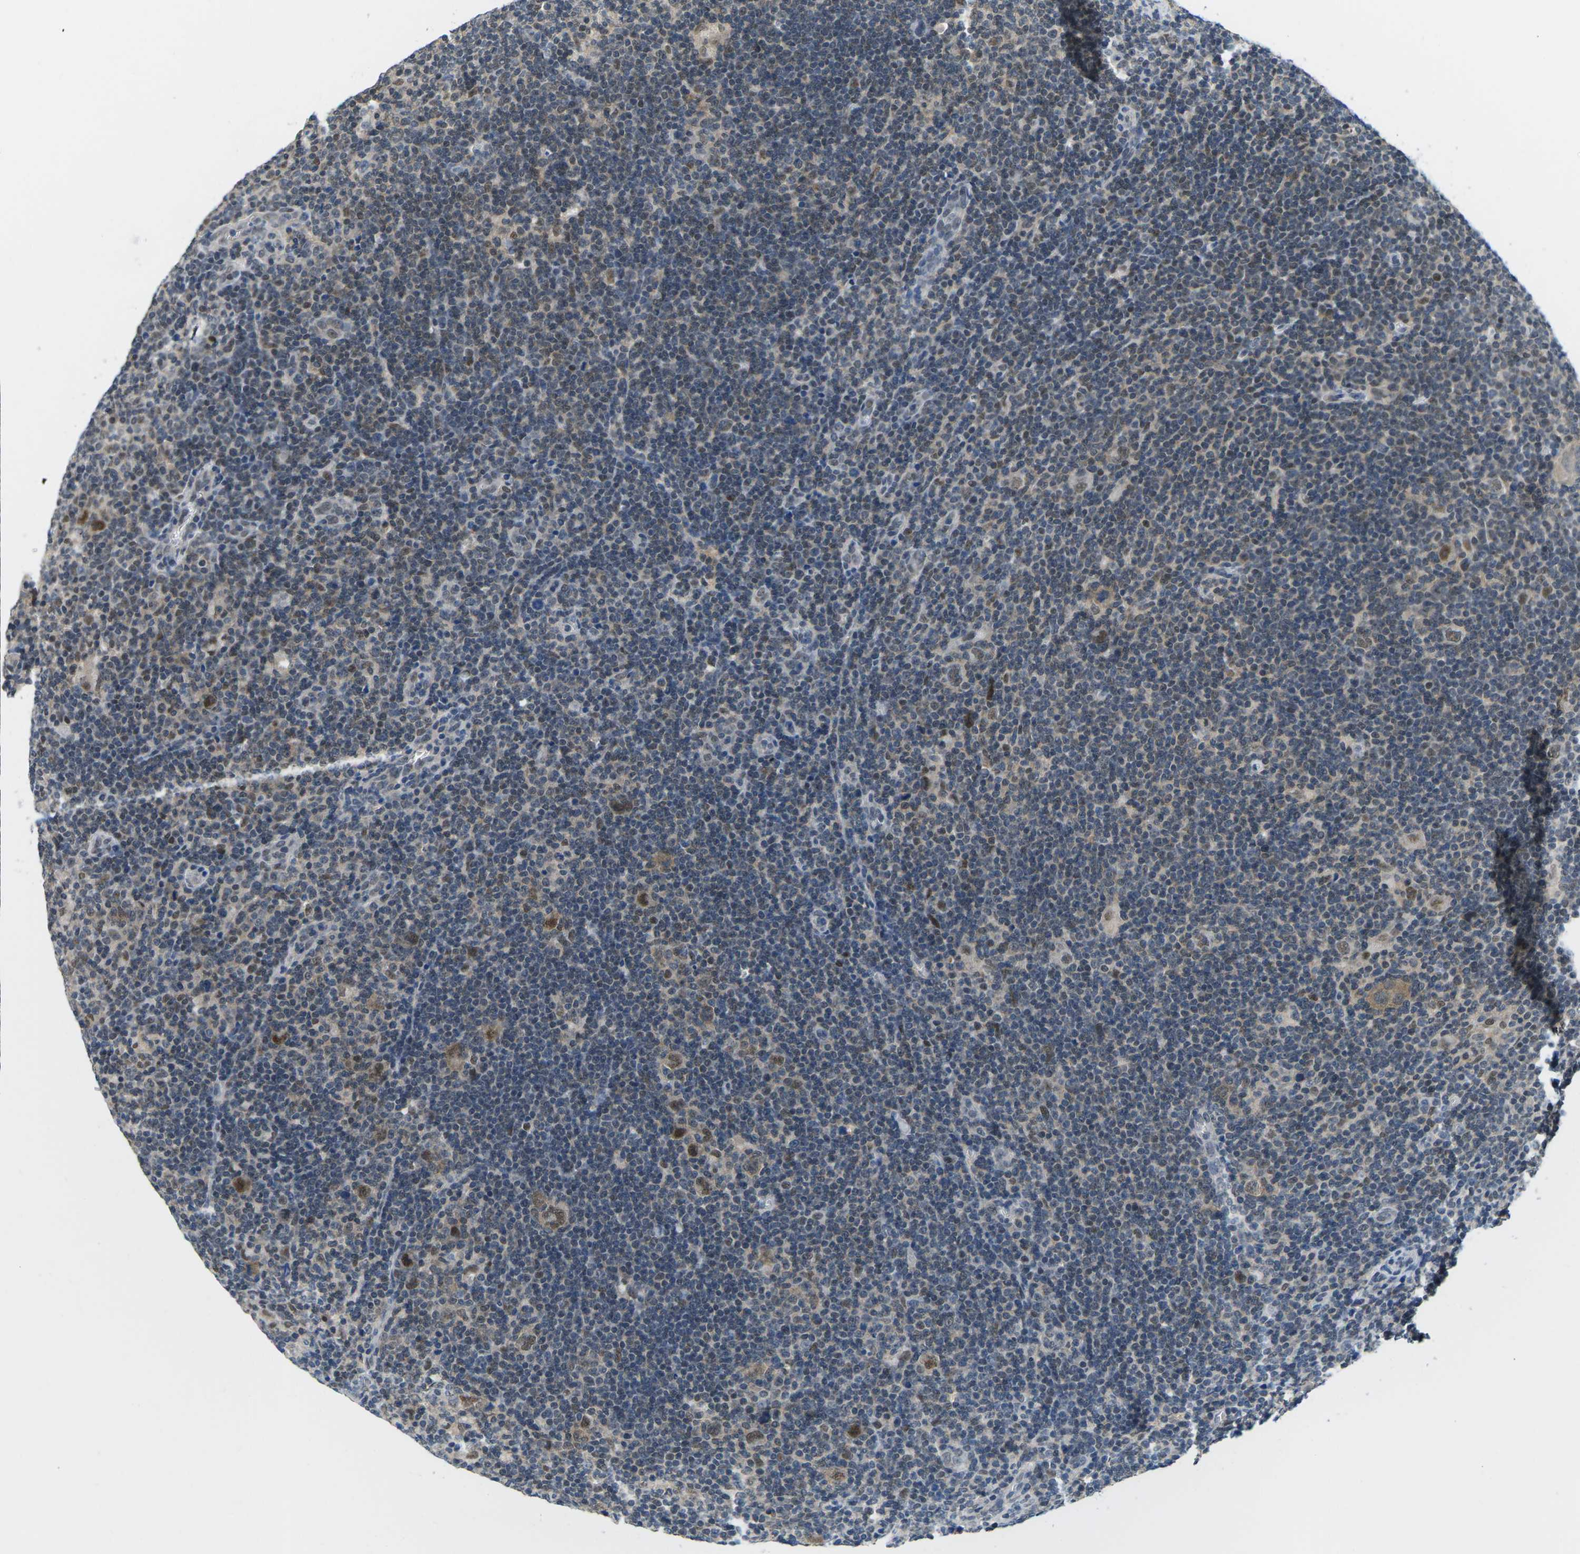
{"staining": {"intensity": "moderate", "quantity": ">75%", "location": "nuclear"}, "tissue": "lymphoma", "cell_type": "Tumor cells", "image_type": "cancer", "snomed": [{"axis": "morphology", "description": "Hodgkin's disease, NOS"}, {"axis": "topography", "description": "Lymph node"}], "caption": "Hodgkin's disease stained with a brown dye demonstrates moderate nuclear positive positivity in approximately >75% of tumor cells.", "gene": "UBA7", "patient": {"sex": "female", "age": 57}}